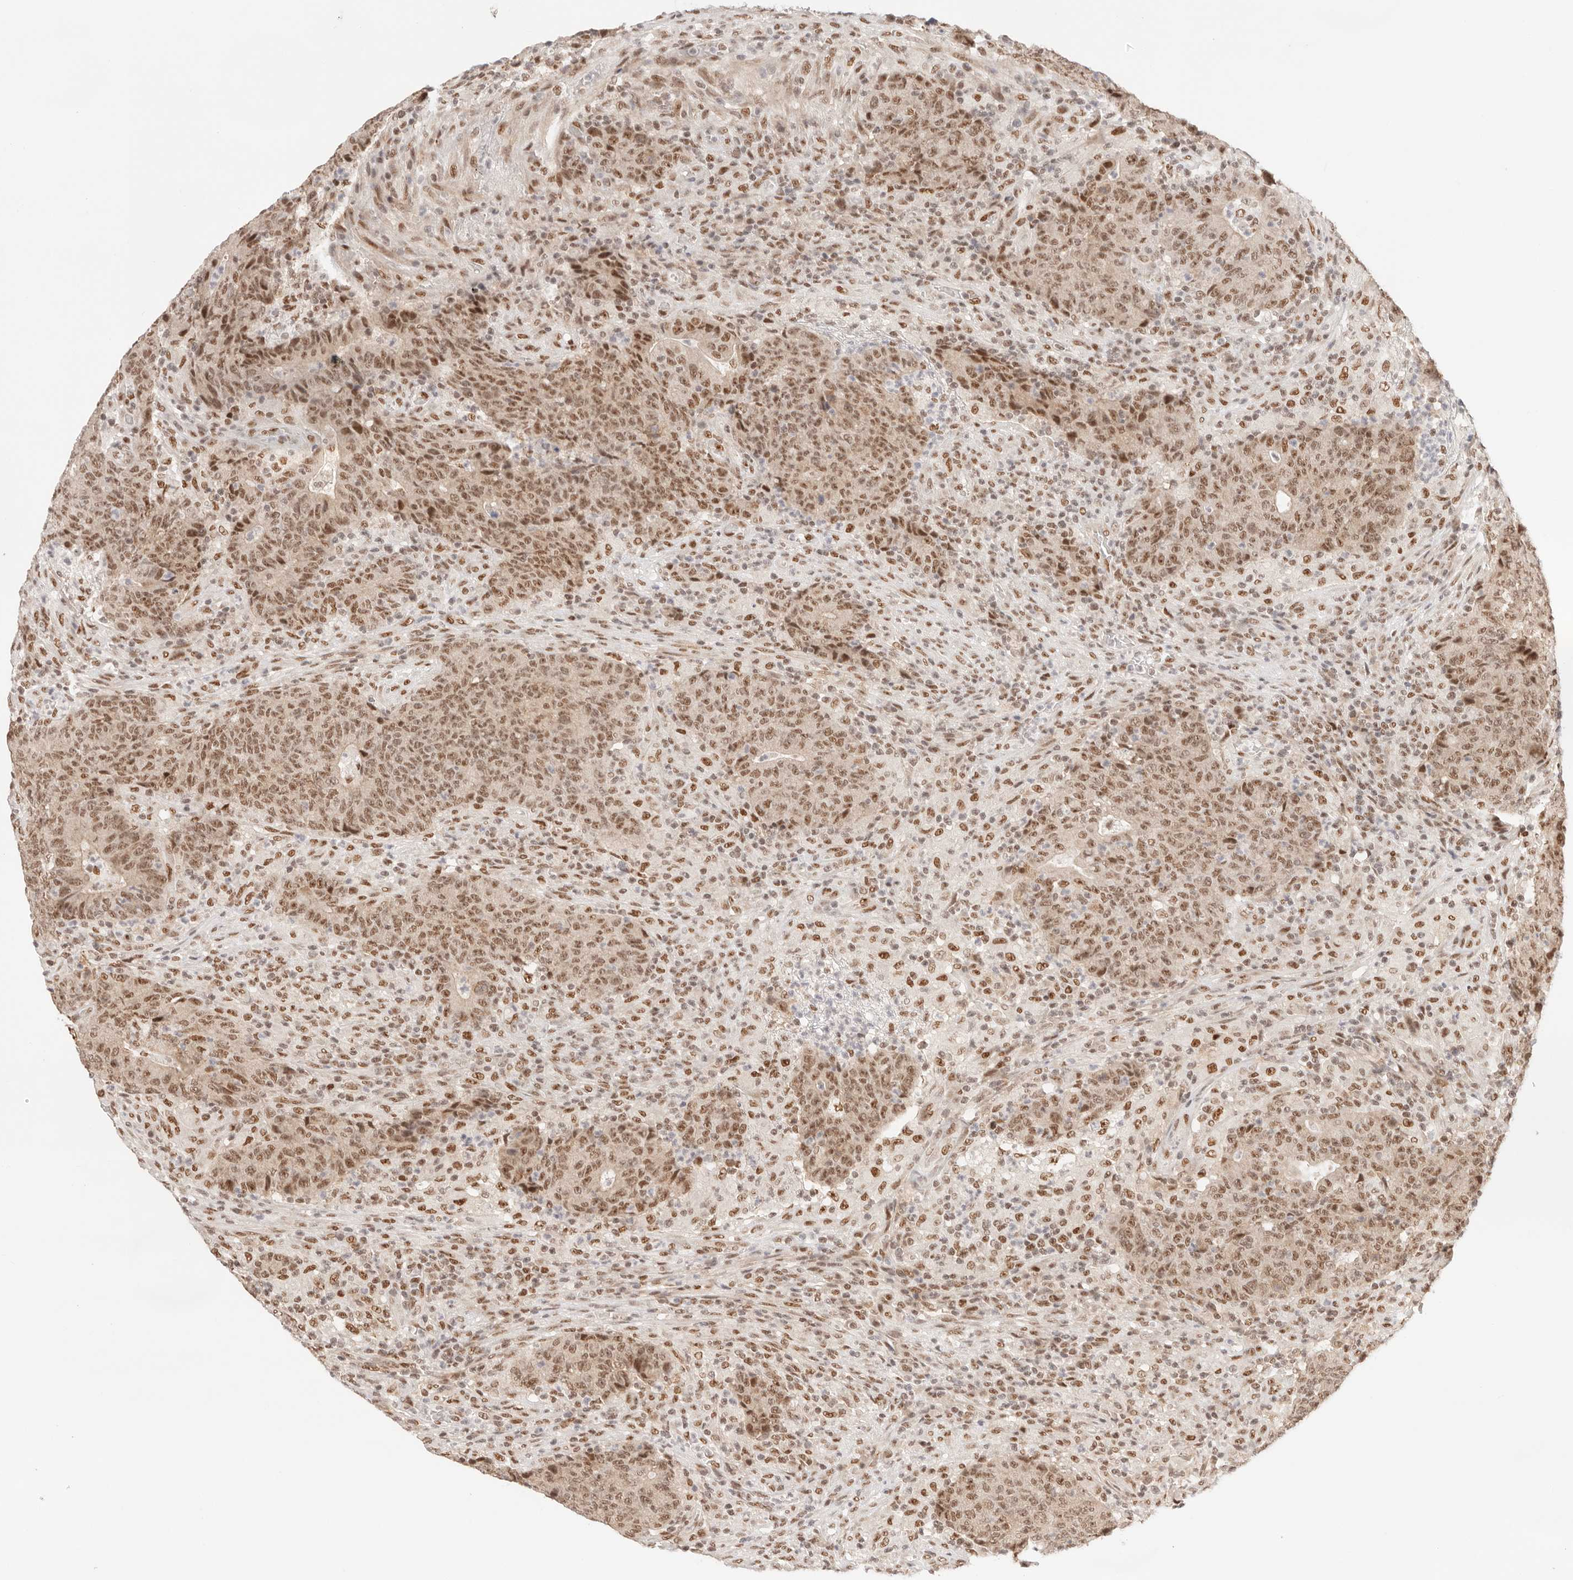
{"staining": {"intensity": "moderate", "quantity": ">75%", "location": "nuclear"}, "tissue": "colorectal cancer", "cell_type": "Tumor cells", "image_type": "cancer", "snomed": [{"axis": "morphology", "description": "Adenocarcinoma, NOS"}, {"axis": "topography", "description": "Colon"}], "caption": "A high-resolution photomicrograph shows immunohistochemistry staining of colorectal cancer, which displays moderate nuclear expression in about >75% of tumor cells.", "gene": "GTF2E2", "patient": {"sex": "female", "age": 75}}